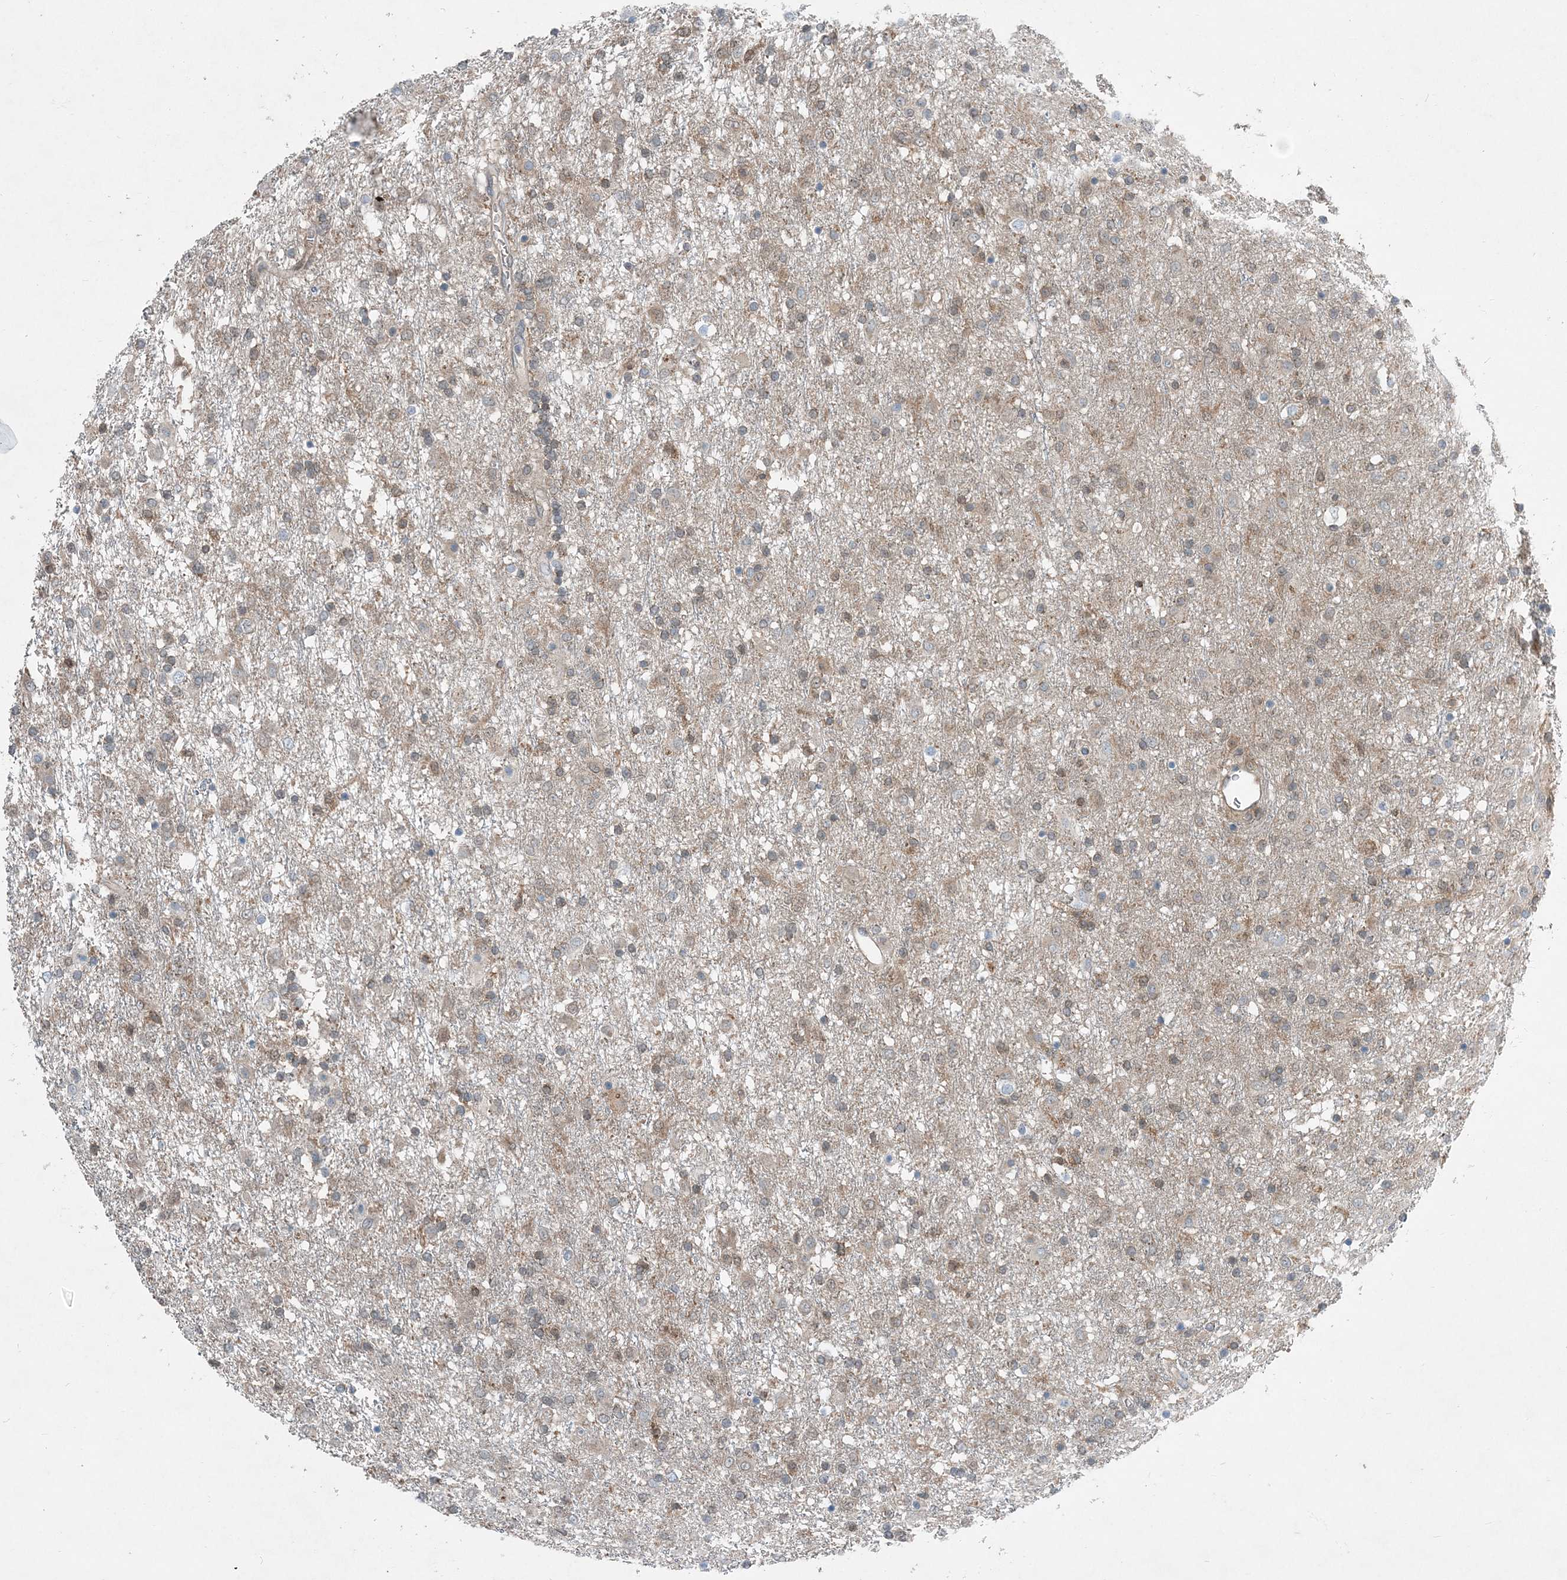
{"staining": {"intensity": "weak", "quantity": "<25%", "location": "cytoplasmic/membranous"}, "tissue": "glioma", "cell_type": "Tumor cells", "image_type": "cancer", "snomed": [{"axis": "morphology", "description": "Glioma, malignant, Low grade"}, {"axis": "topography", "description": "Brain"}], "caption": "IHC micrograph of glioma stained for a protein (brown), which displays no positivity in tumor cells.", "gene": "ARMH1", "patient": {"sex": "male", "age": 65}}